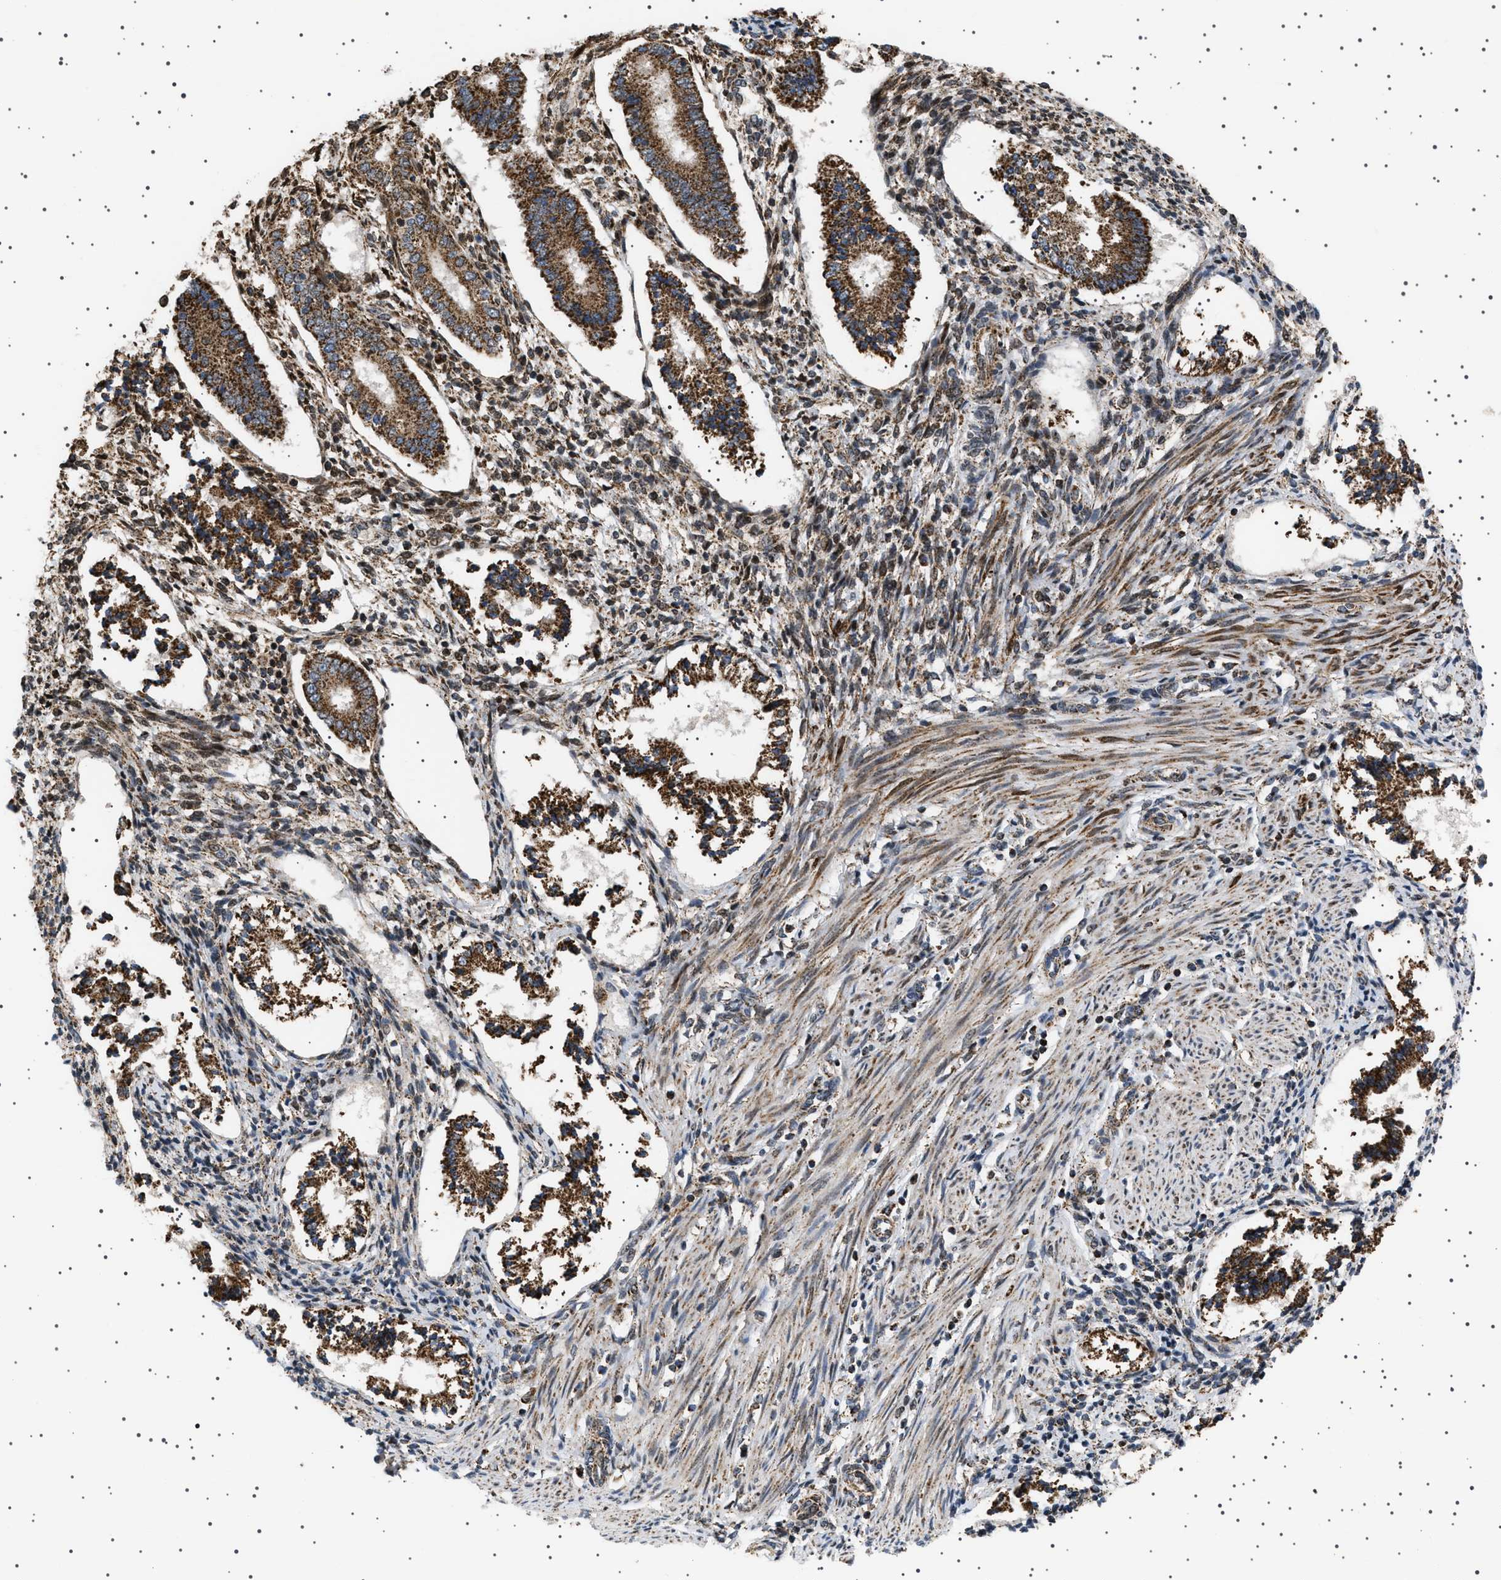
{"staining": {"intensity": "moderate", "quantity": ">75%", "location": "cytoplasmic/membranous"}, "tissue": "endometrium", "cell_type": "Cells in endometrial stroma", "image_type": "normal", "snomed": [{"axis": "morphology", "description": "Normal tissue, NOS"}, {"axis": "topography", "description": "Endometrium"}], "caption": "IHC of normal human endometrium reveals medium levels of moderate cytoplasmic/membranous staining in about >75% of cells in endometrial stroma.", "gene": "MELK", "patient": {"sex": "female", "age": 42}}